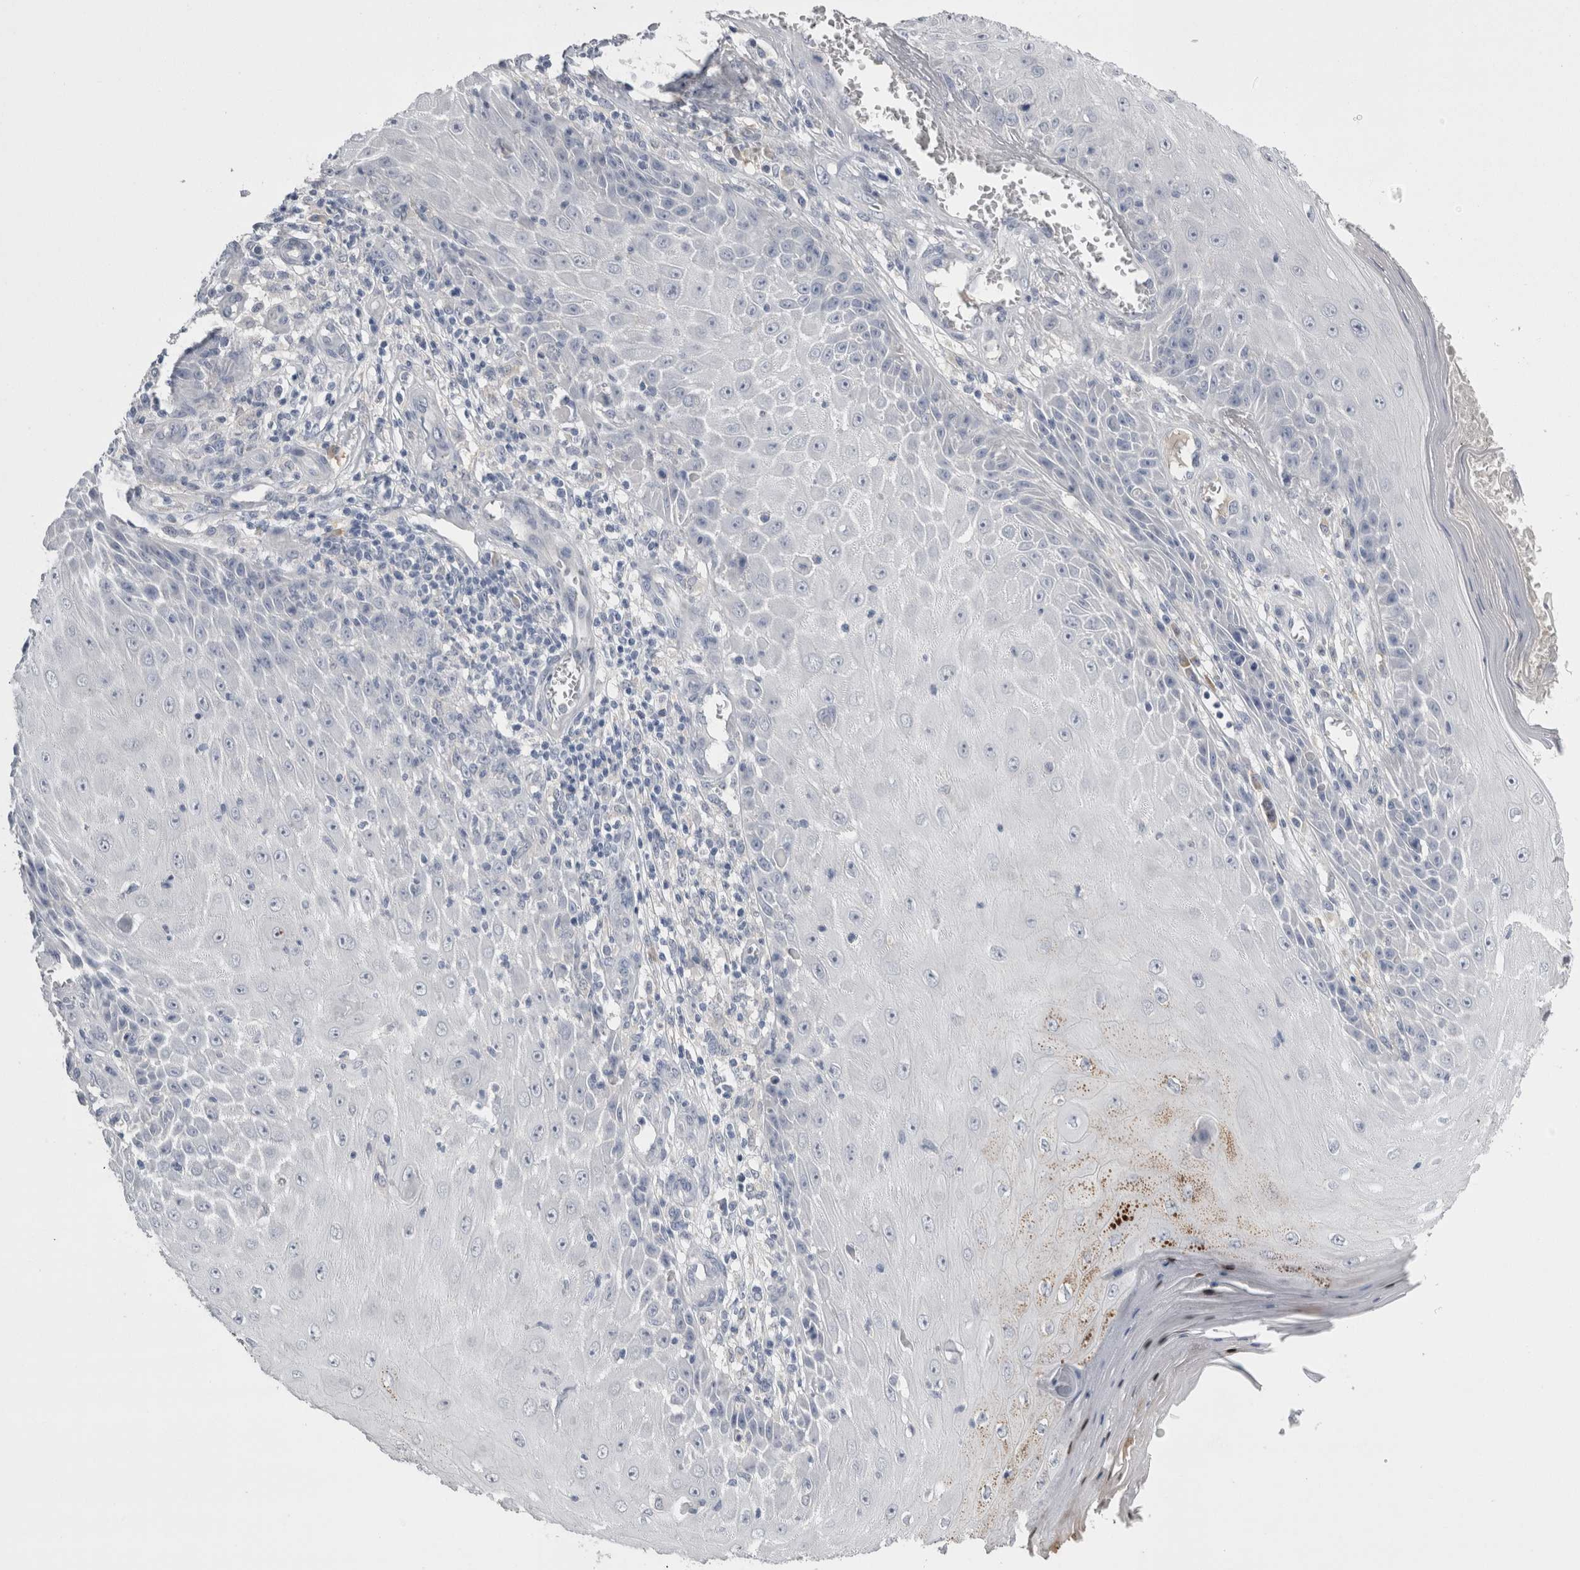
{"staining": {"intensity": "negative", "quantity": "none", "location": "none"}, "tissue": "skin cancer", "cell_type": "Tumor cells", "image_type": "cancer", "snomed": [{"axis": "morphology", "description": "Squamous cell carcinoma, NOS"}, {"axis": "topography", "description": "Skin"}], "caption": "Photomicrograph shows no significant protein staining in tumor cells of squamous cell carcinoma (skin).", "gene": "REG1A", "patient": {"sex": "female", "age": 73}}